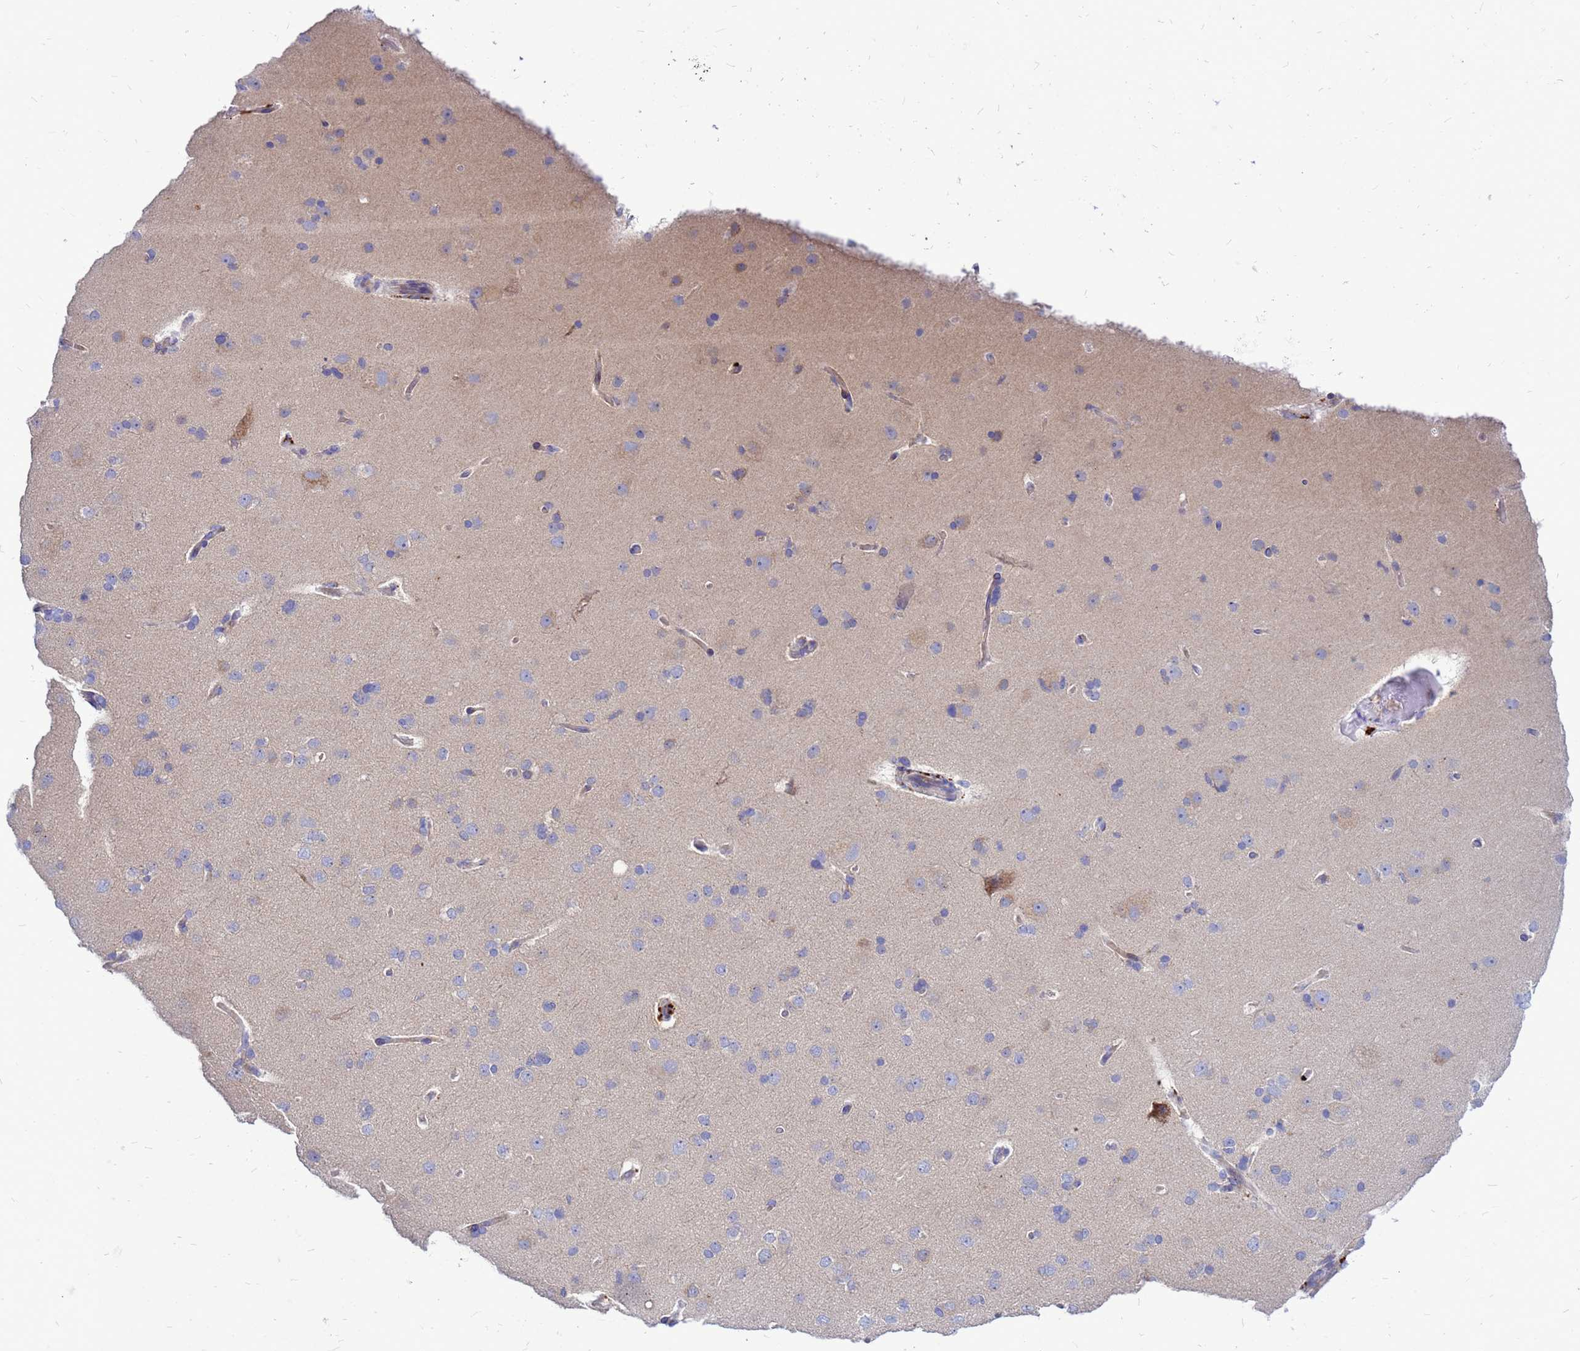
{"staining": {"intensity": "moderate", "quantity": "<25%", "location": "cytoplasmic/membranous"}, "tissue": "cerebral cortex", "cell_type": "Endothelial cells", "image_type": "normal", "snomed": [{"axis": "morphology", "description": "Normal tissue, NOS"}, {"axis": "topography", "description": "Cerebral cortex"}], "caption": "An immunohistochemistry photomicrograph of unremarkable tissue is shown. Protein staining in brown highlights moderate cytoplasmic/membranous positivity in cerebral cortex within endothelial cells. The staining is performed using DAB (3,3'-diaminobenzidine) brown chromogen to label protein expression. The nuclei are counter-stained blue using hematoxylin.", "gene": "FHIP1A", "patient": {"sex": "male", "age": 62}}